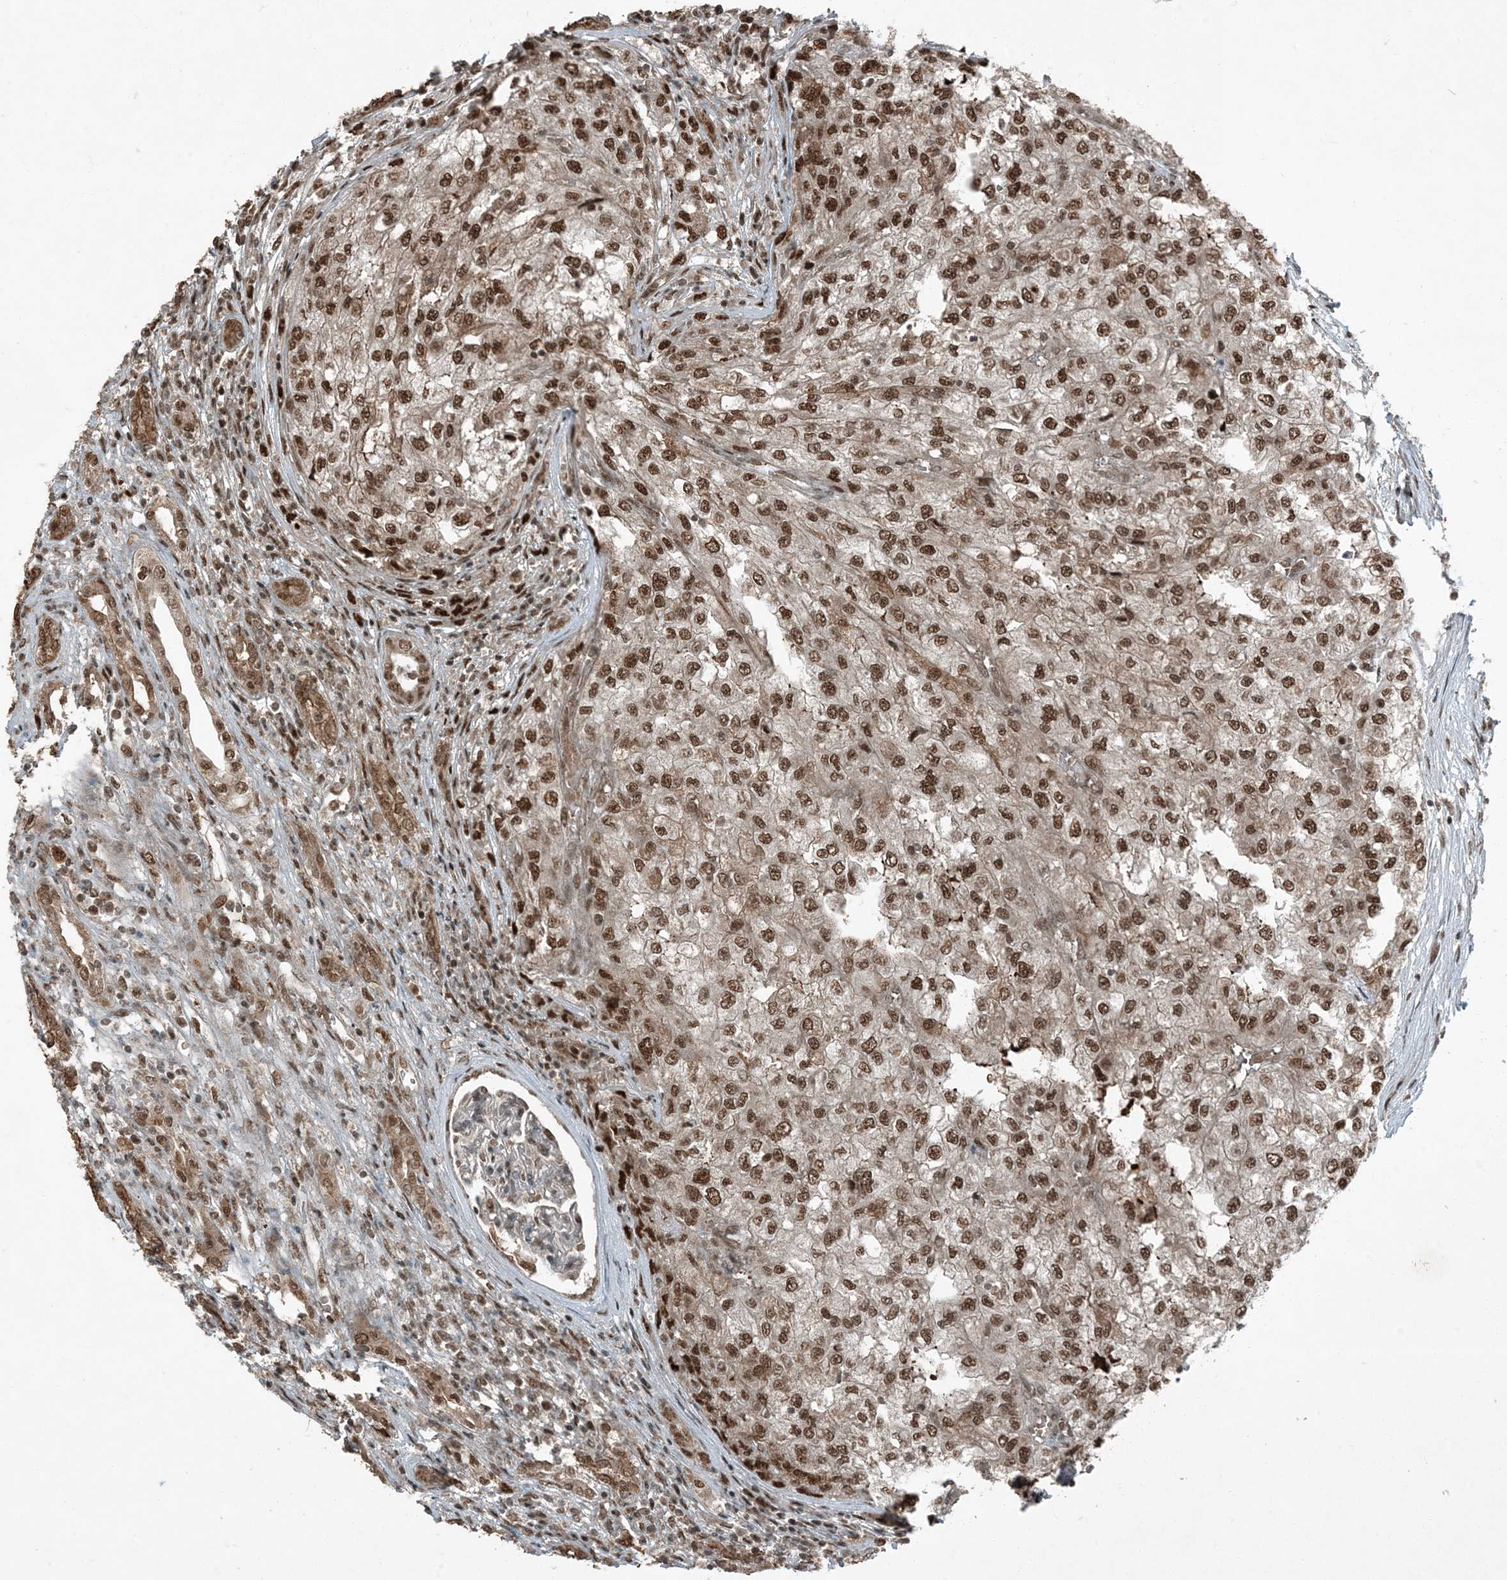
{"staining": {"intensity": "moderate", "quantity": ">75%", "location": "nuclear"}, "tissue": "renal cancer", "cell_type": "Tumor cells", "image_type": "cancer", "snomed": [{"axis": "morphology", "description": "Adenocarcinoma, NOS"}, {"axis": "topography", "description": "Kidney"}], "caption": "Adenocarcinoma (renal) stained for a protein (brown) exhibits moderate nuclear positive expression in about >75% of tumor cells.", "gene": "TRAPPC12", "patient": {"sex": "female", "age": 54}}